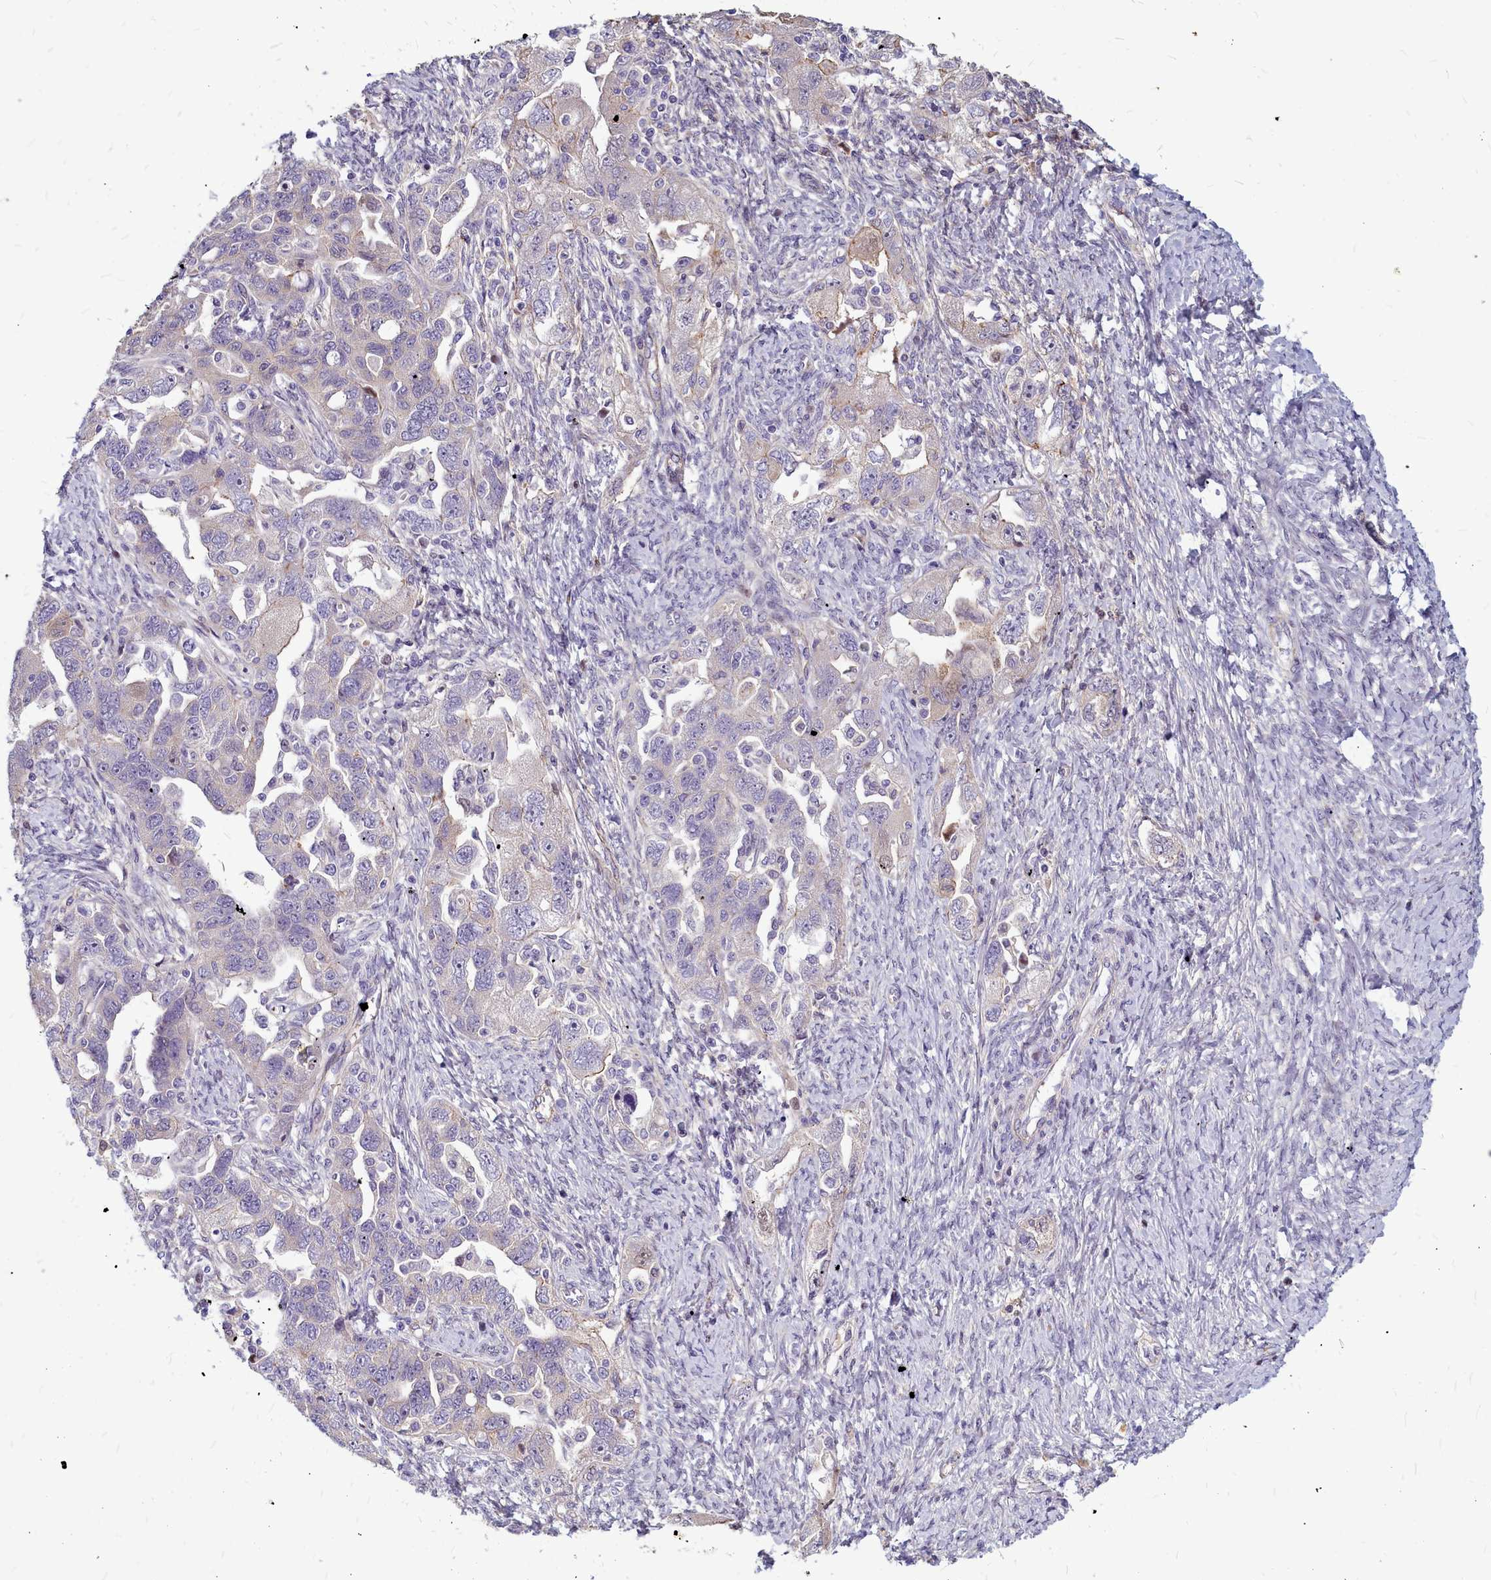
{"staining": {"intensity": "negative", "quantity": "none", "location": "none"}, "tissue": "ovarian cancer", "cell_type": "Tumor cells", "image_type": "cancer", "snomed": [{"axis": "morphology", "description": "Carcinoma, NOS"}, {"axis": "morphology", "description": "Cystadenocarcinoma, serous, NOS"}, {"axis": "topography", "description": "Ovary"}], "caption": "Tumor cells show no significant staining in ovarian cancer. The staining is performed using DAB brown chromogen with nuclei counter-stained in using hematoxylin.", "gene": "TTC5", "patient": {"sex": "female", "age": 69}}